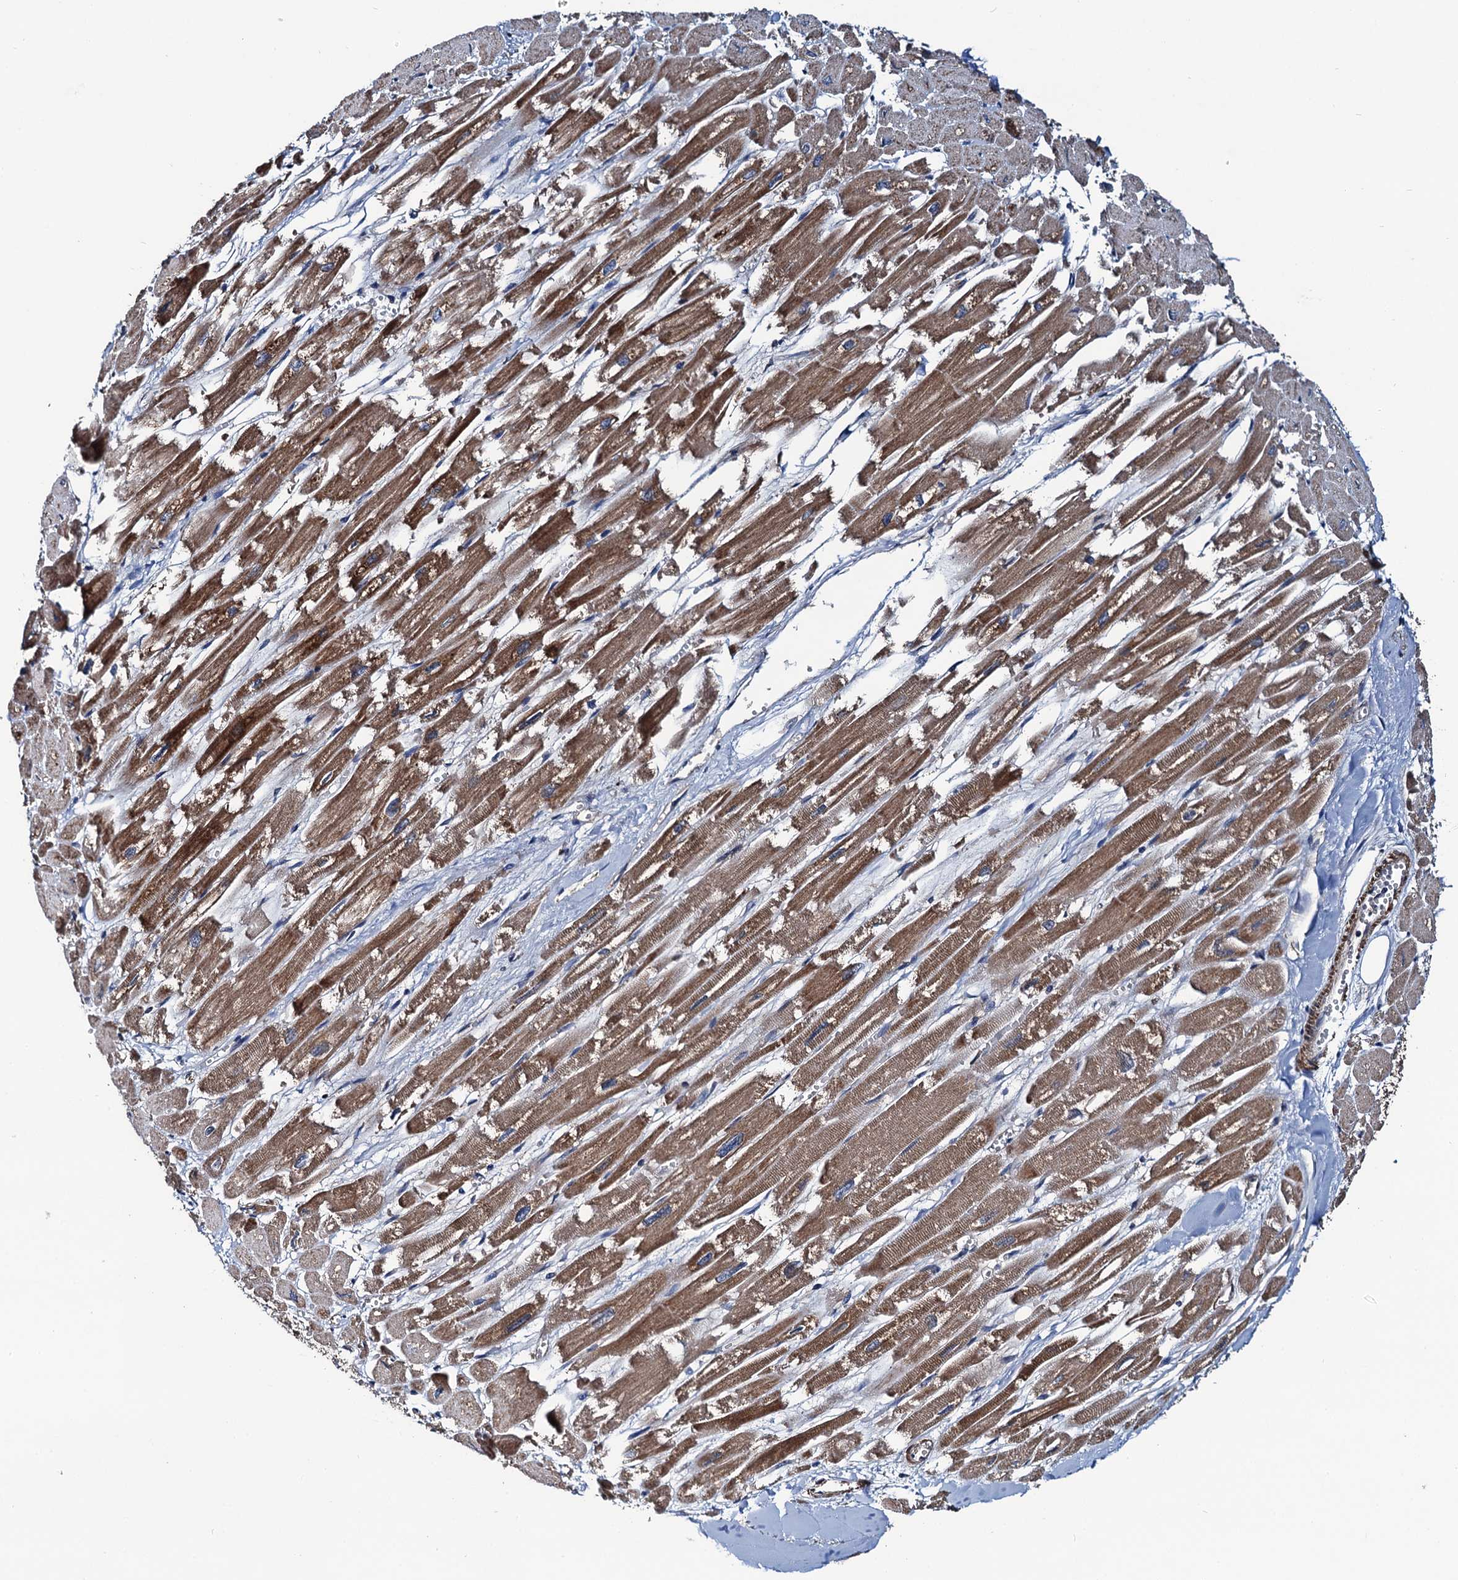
{"staining": {"intensity": "moderate", "quantity": ">75%", "location": "cytoplasmic/membranous"}, "tissue": "heart muscle", "cell_type": "Cardiomyocytes", "image_type": "normal", "snomed": [{"axis": "morphology", "description": "Normal tissue, NOS"}, {"axis": "topography", "description": "Heart"}], "caption": "High-magnification brightfield microscopy of unremarkable heart muscle stained with DAB (3,3'-diaminobenzidine) (brown) and counterstained with hematoxylin (blue). cardiomyocytes exhibit moderate cytoplasmic/membranous expression is identified in about>75% of cells.", "gene": "NEK1", "patient": {"sex": "male", "age": 54}}